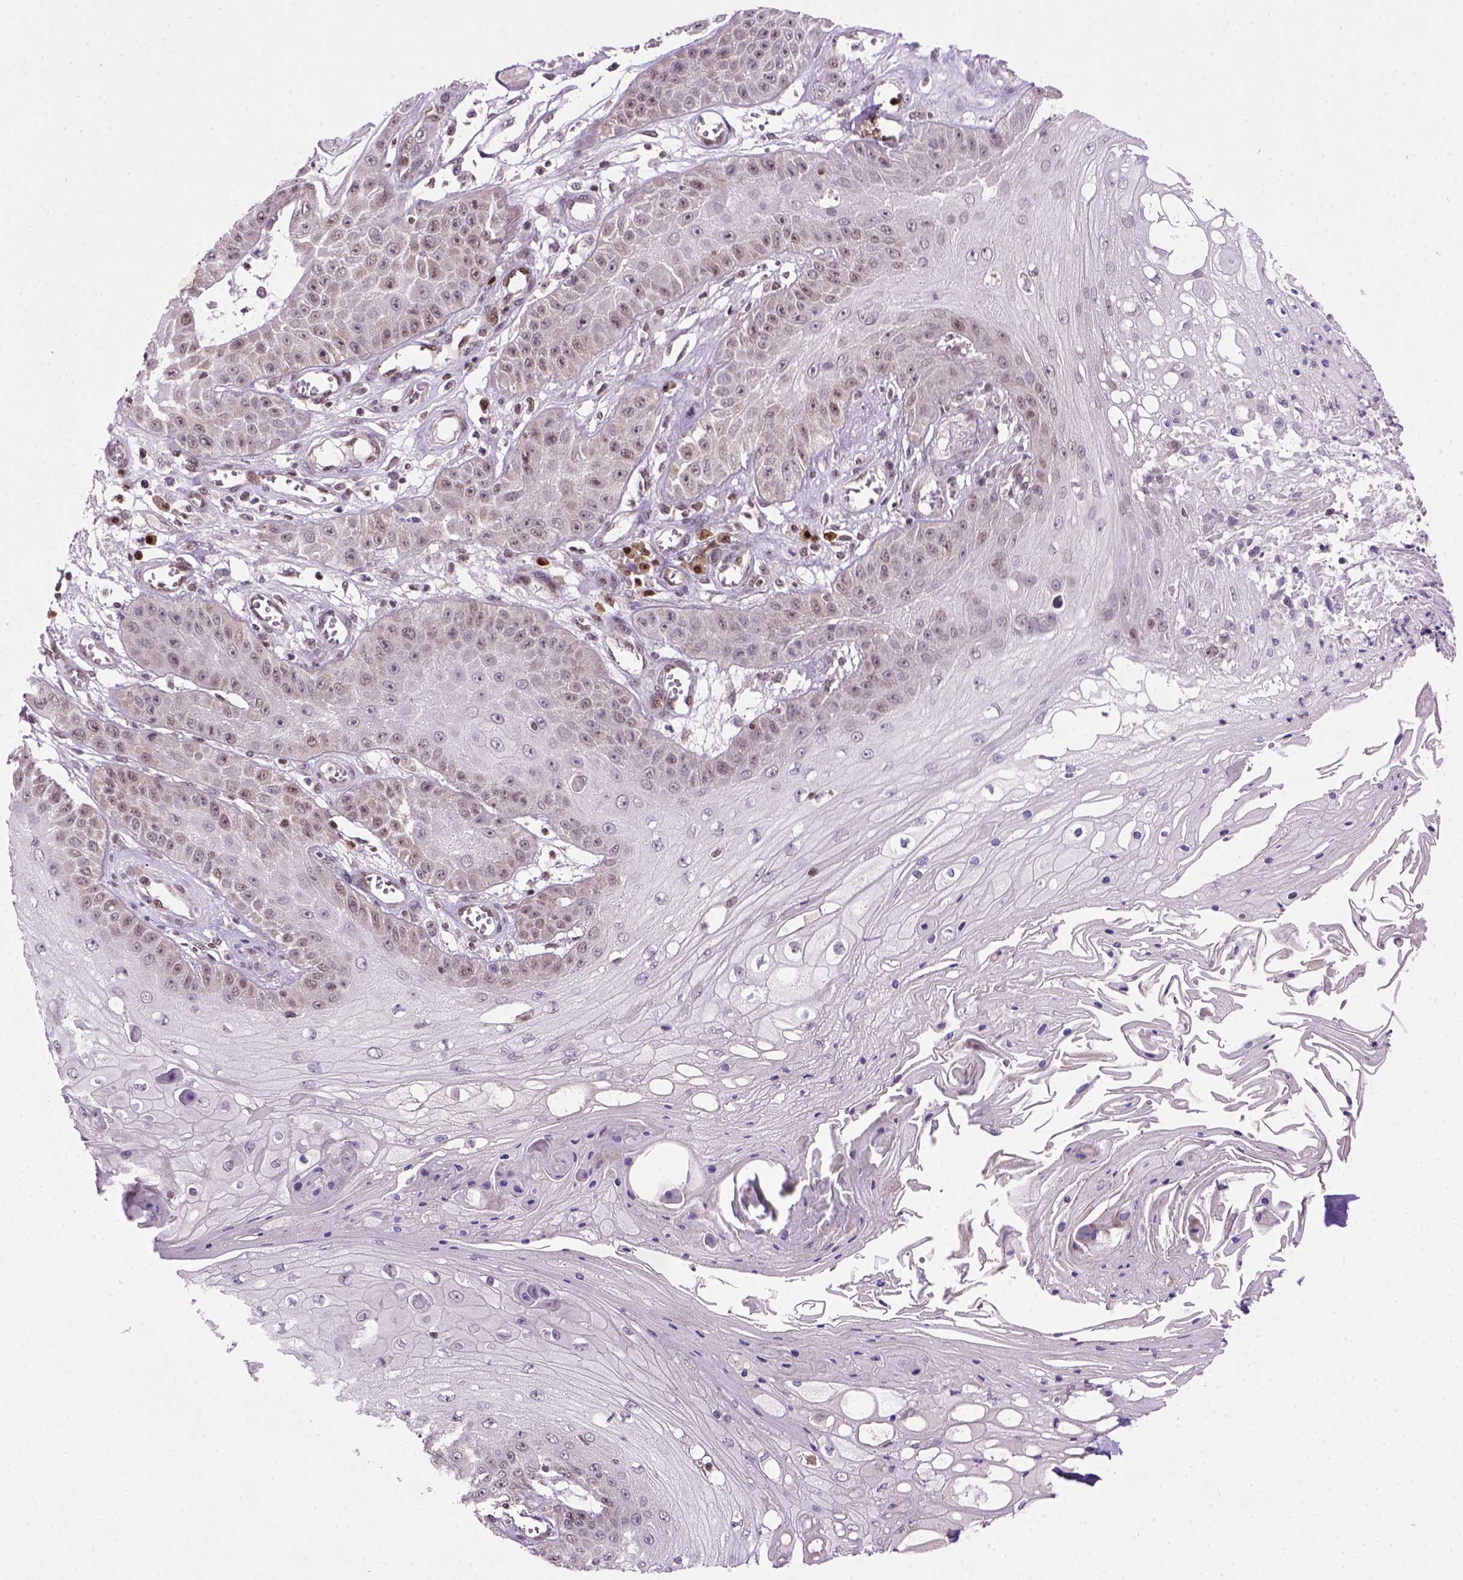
{"staining": {"intensity": "weak", "quantity": "<25%", "location": "nuclear"}, "tissue": "skin cancer", "cell_type": "Tumor cells", "image_type": "cancer", "snomed": [{"axis": "morphology", "description": "Squamous cell carcinoma, NOS"}, {"axis": "topography", "description": "Skin"}], "caption": "Human skin squamous cell carcinoma stained for a protein using IHC reveals no staining in tumor cells.", "gene": "MGMT", "patient": {"sex": "male", "age": 70}}